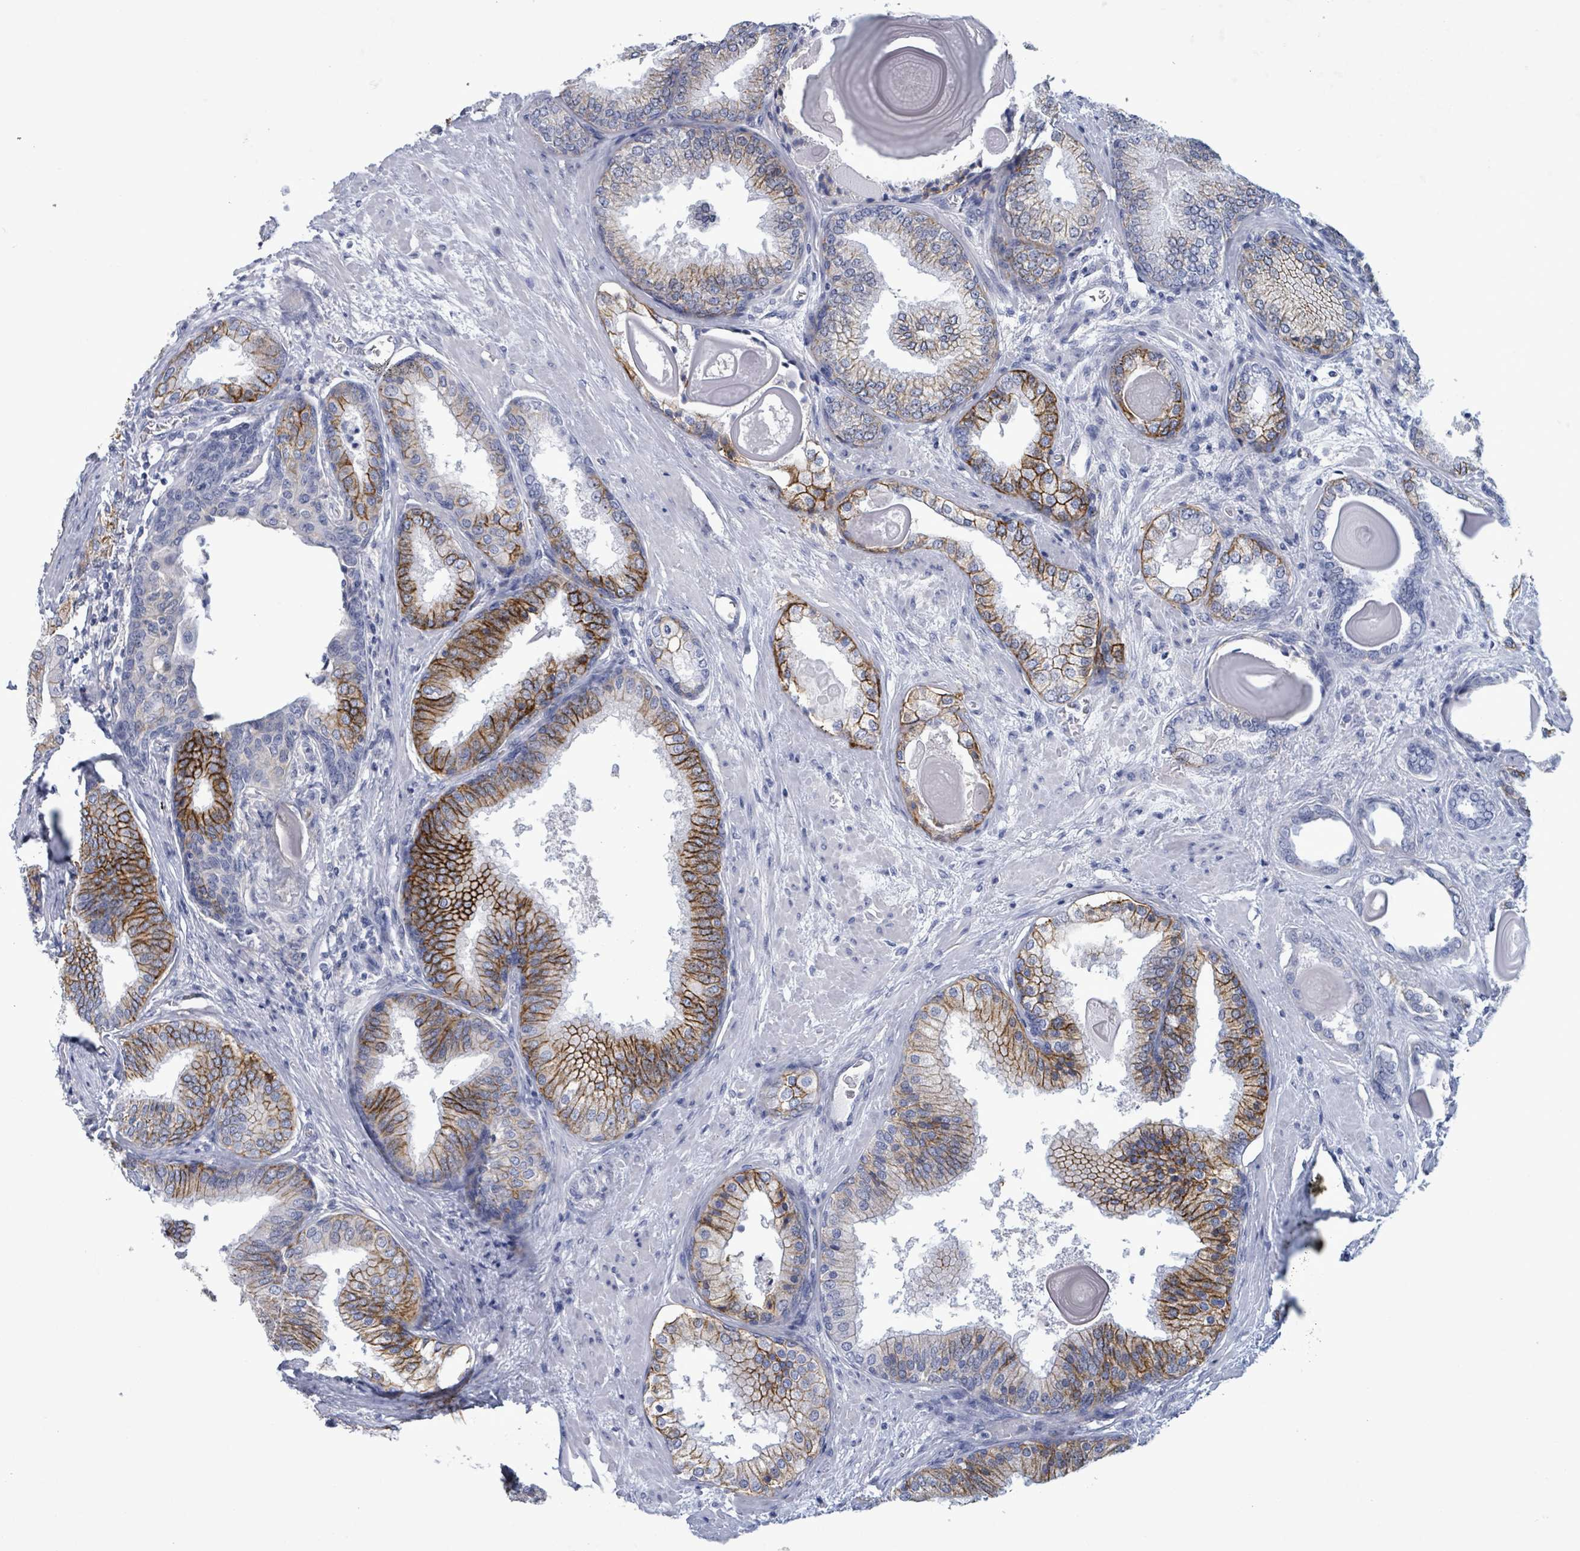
{"staining": {"intensity": "strong", "quantity": "<25%", "location": "cytoplasmic/membranous"}, "tissue": "prostate cancer", "cell_type": "Tumor cells", "image_type": "cancer", "snomed": [{"axis": "morphology", "description": "Adenocarcinoma, High grade"}, {"axis": "topography", "description": "Prostate"}], "caption": "Protein expression analysis of human prostate cancer (high-grade adenocarcinoma) reveals strong cytoplasmic/membranous positivity in about <25% of tumor cells.", "gene": "BSG", "patient": {"sex": "male", "age": 63}}